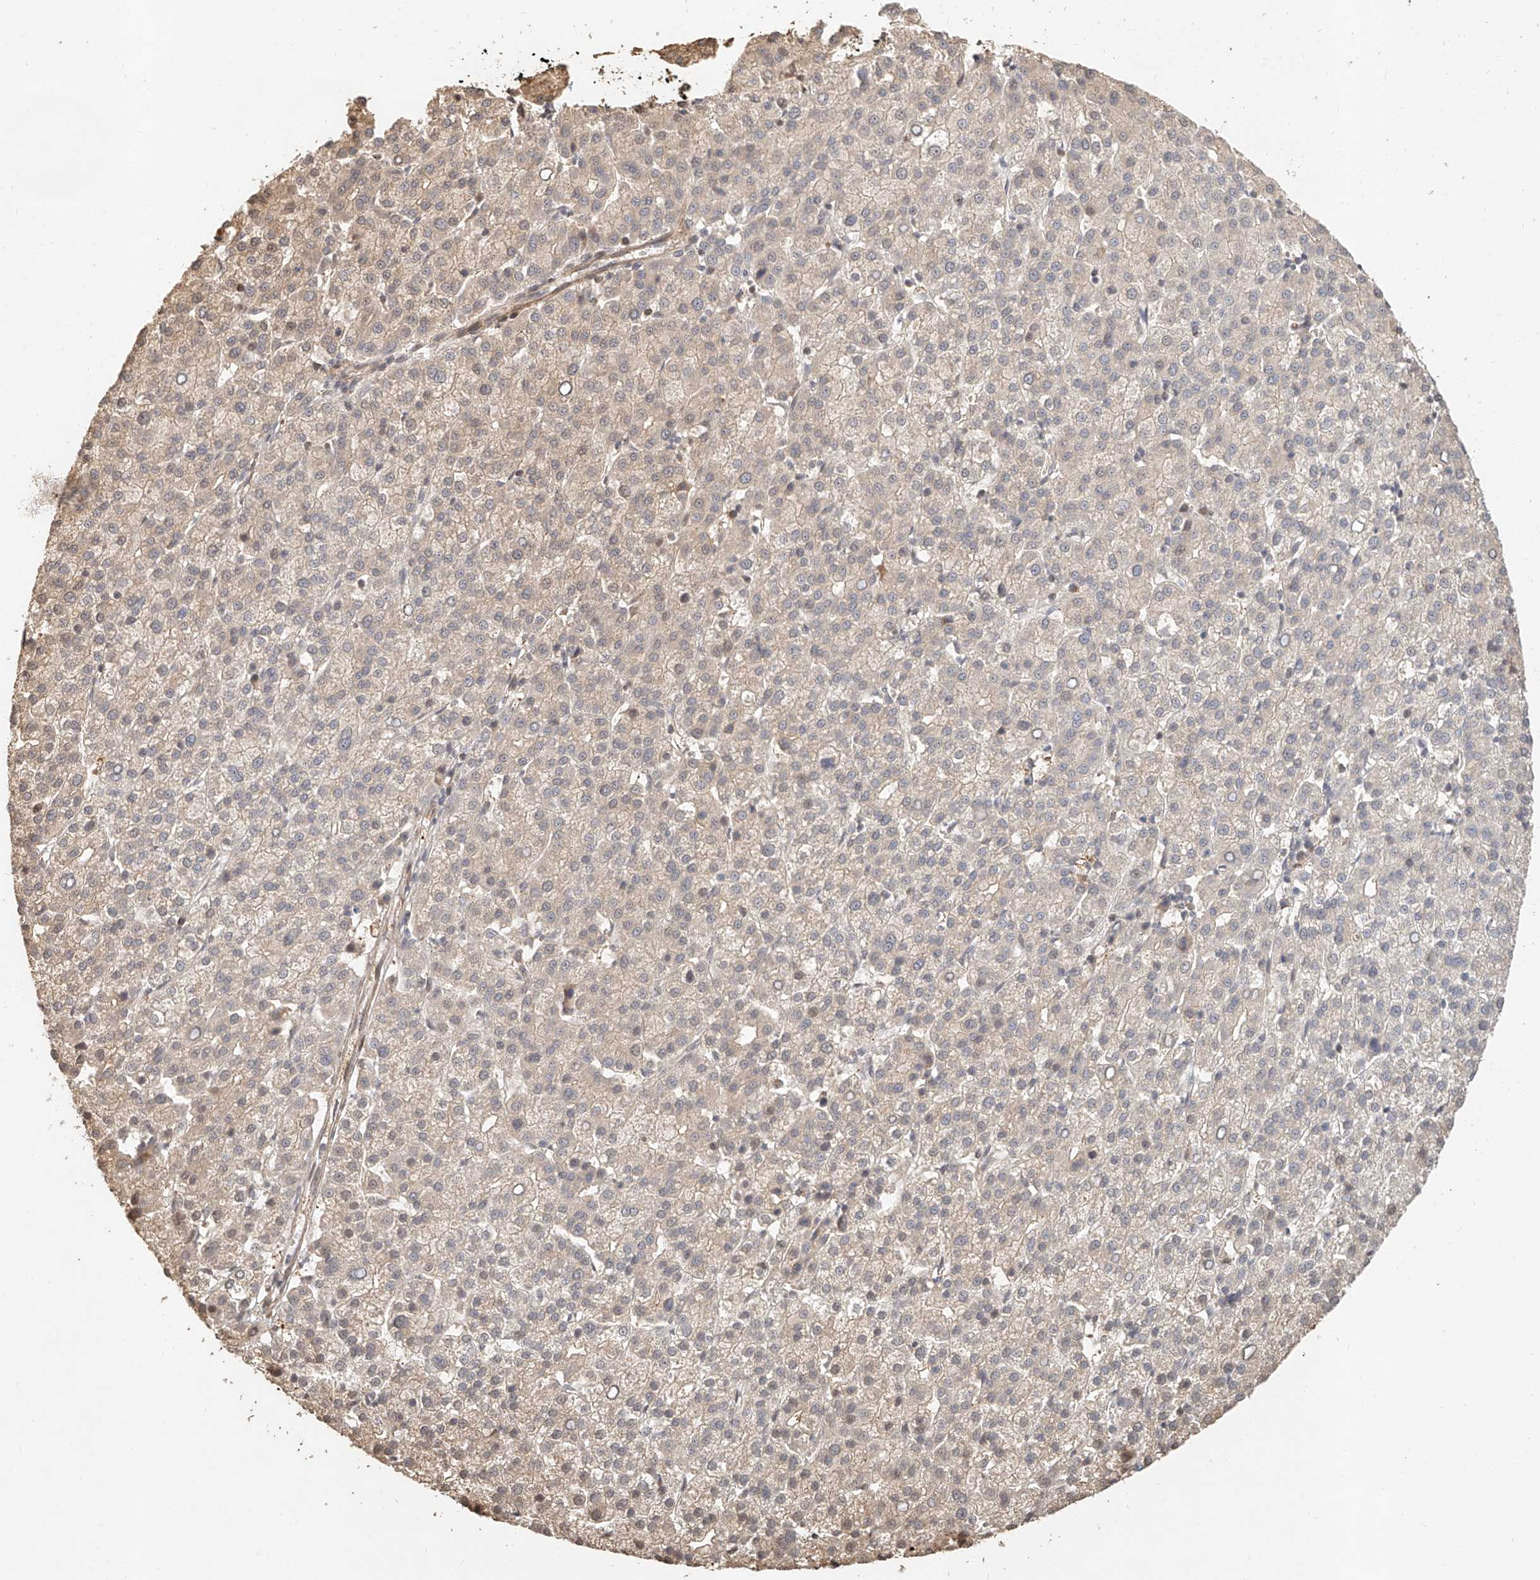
{"staining": {"intensity": "weak", "quantity": "<25%", "location": "nuclear"}, "tissue": "liver cancer", "cell_type": "Tumor cells", "image_type": "cancer", "snomed": [{"axis": "morphology", "description": "Carcinoma, Hepatocellular, NOS"}, {"axis": "topography", "description": "Liver"}], "caption": "An image of liver cancer stained for a protein displays no brown staining in tumor cells. (DAB (3,3'-diaminobenzidine) immunohistochemistry visualized using brightfield microscopy, high magnification).", "gene": "NAP1L1", "patient": {"sex": "female", "age": 58}}